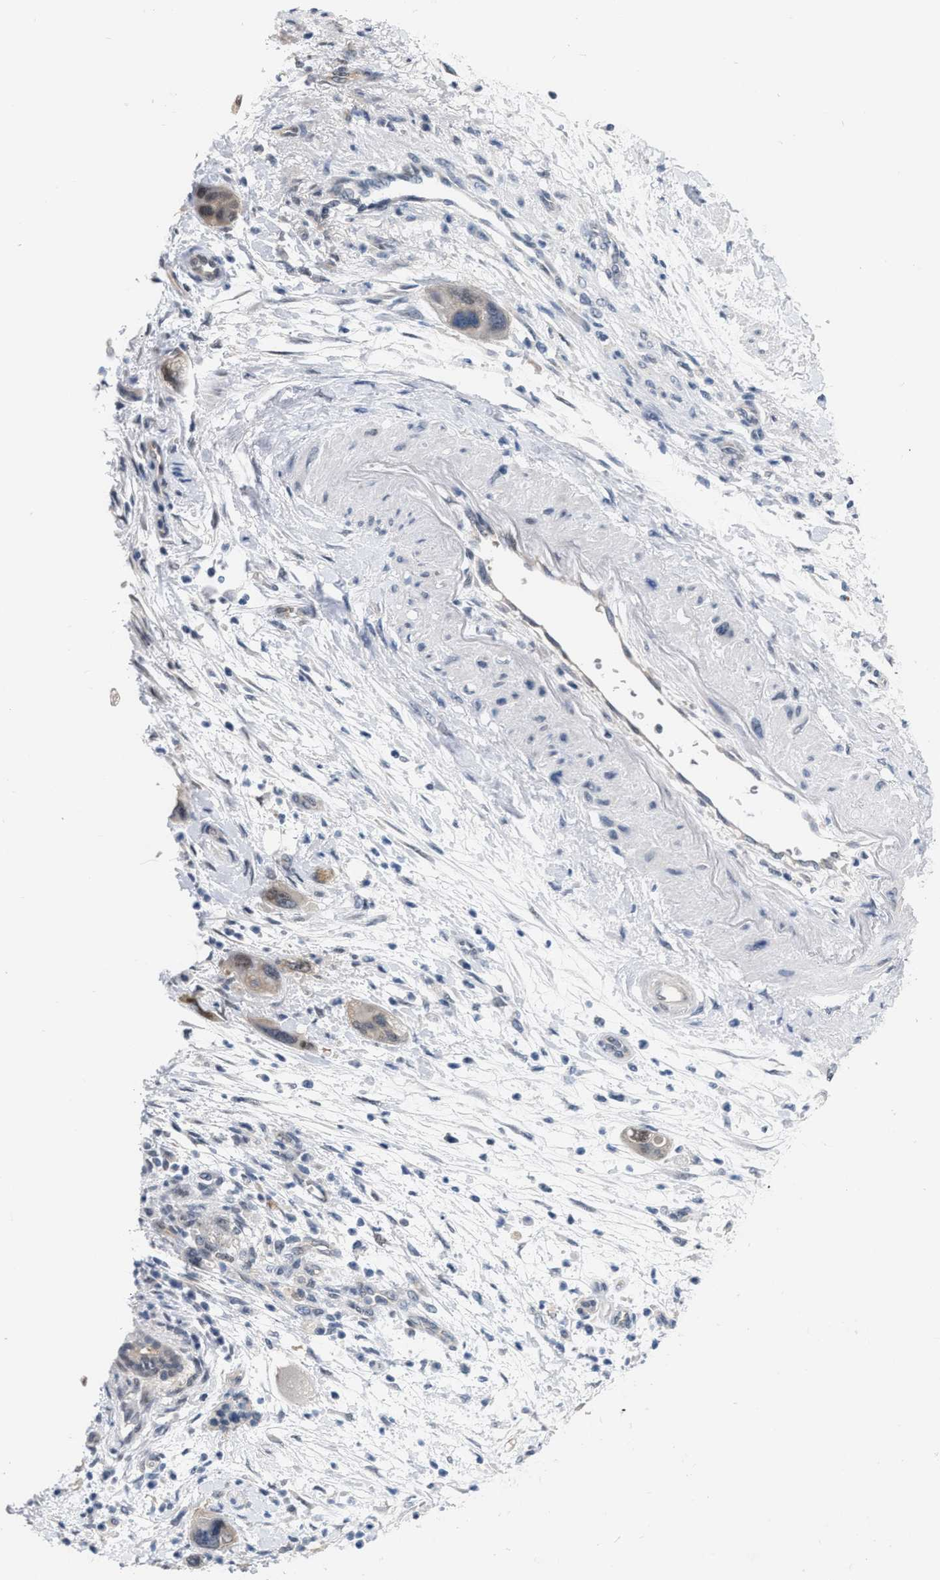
{"staining": {"intensity": "weak", "quantity": "<25%", "location": "cytoplasmic/membranous,nuclear"}, "tissue": "pancreatic cancer", "cell_type": "Tumor cells", "image_type": "cancer", "snomed": [{"axis": "morphology", "description": "Normal tissue, NOS"}, {"axis": "morphology", "description": "Adenocarcinoma, NOS"}, {"axis": "topography", "description": "Pancreas"}], "caption": "Tumor cells are negative for protein expression in human pancreatic cancer. (Stains: DAB (3,3'-diaminobenzidine) IHC with hematoxylin counter stain, Microscopy: brightfield microscopy at high magnification).", "gene": "RUVBL1", "patient": {"sex": "female", "age": 71}}